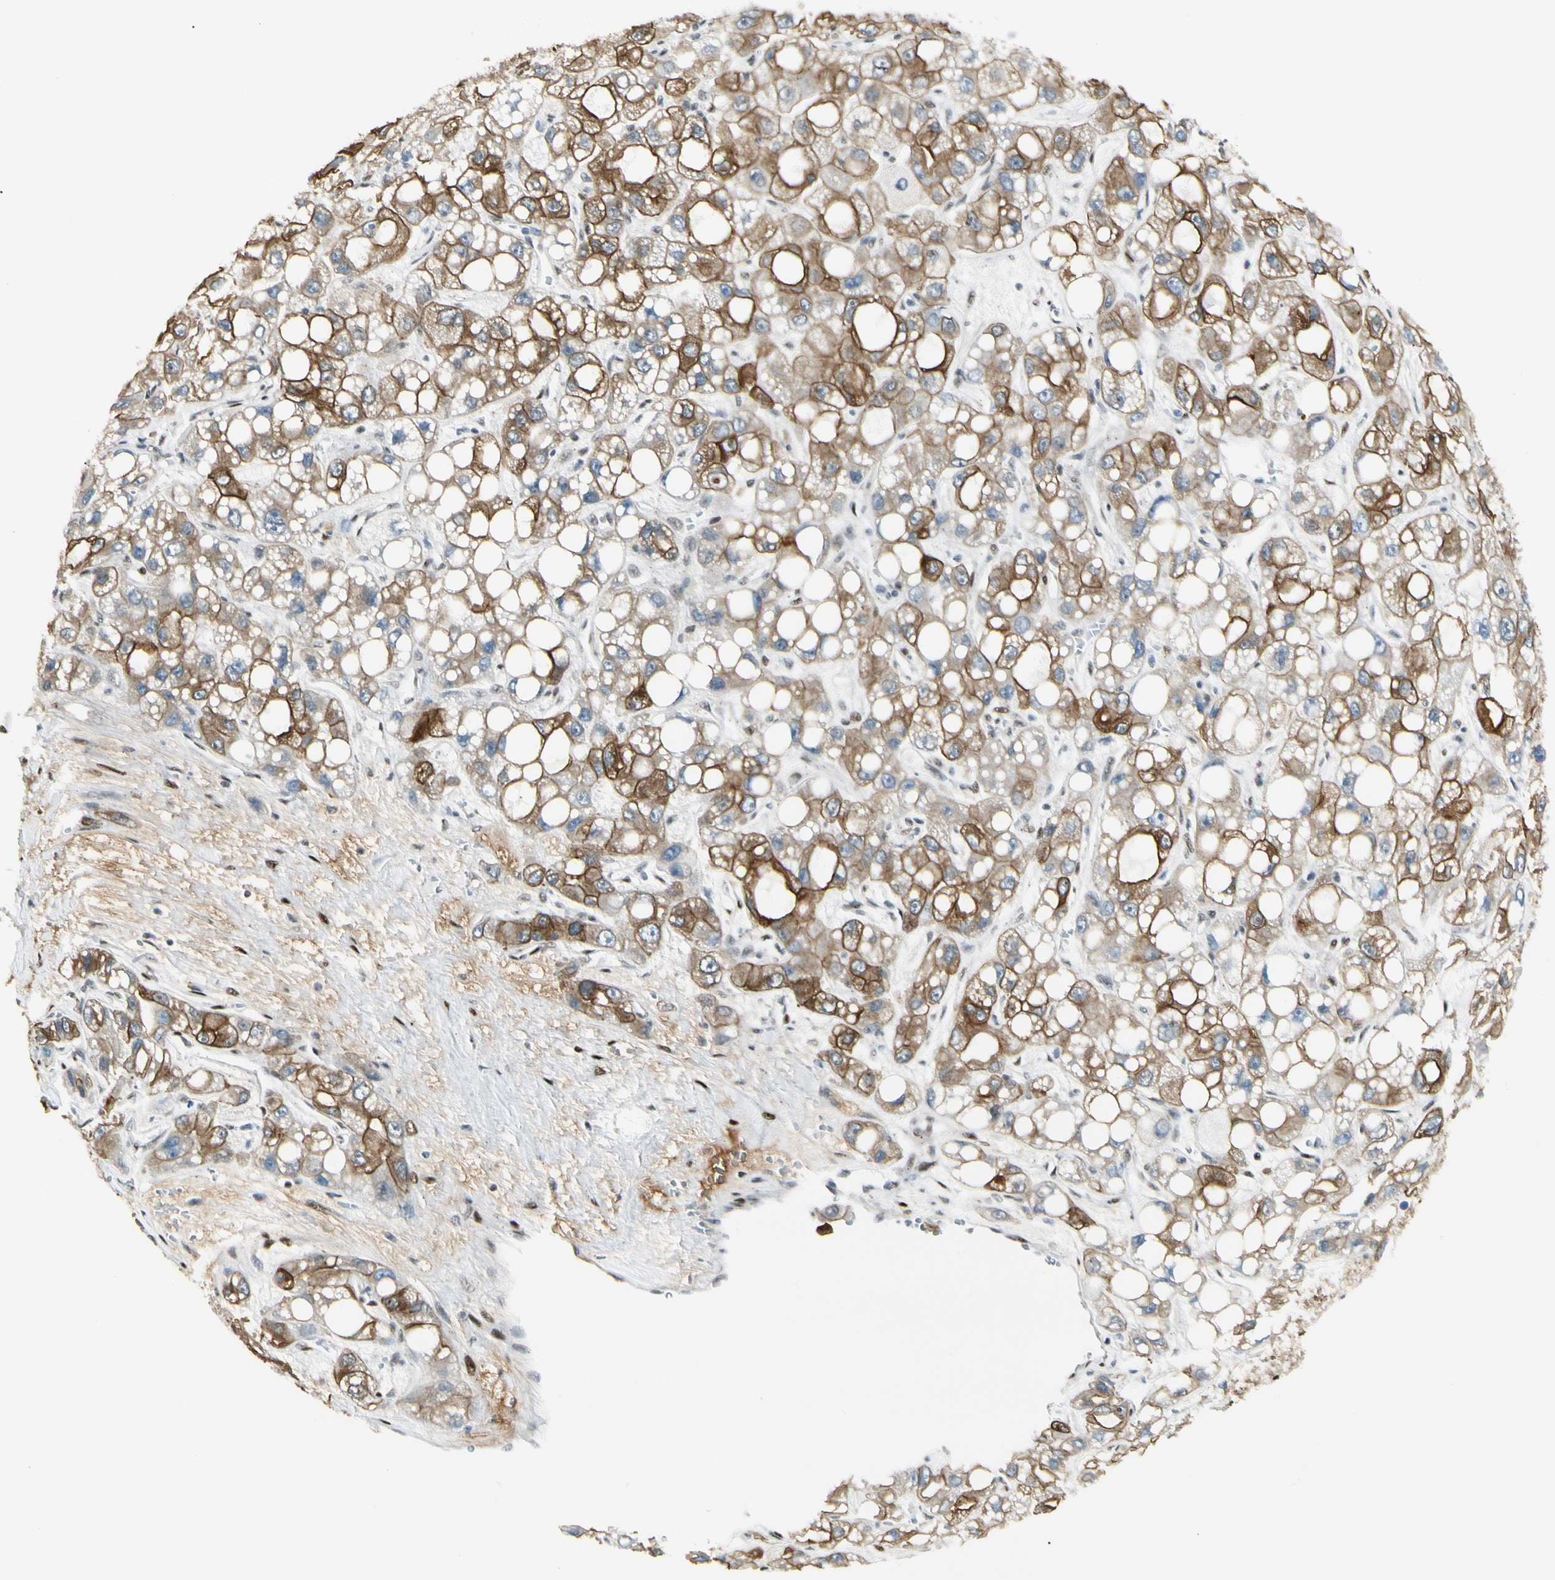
{"staining": {"intensity": "strong", "quantity": ">75%", "location": "cytoplasmic/membranous"}, "tissue": "liver cancer", "cell_type": "Tumor cells", "image_type": "cancer", "snomed": [{"axis": "morphology", "description": "Carcinoma, Hepatocellular, NOS"}, {"axis": "topography", "description": "Liver"}], "caption": "Tumor cells demonstrate high levels of strong cytoplasmic/membranous expression in approximately >75% of cells in liver cancer (hepatocellular carcinoma).", "gene": "ATXN1", "patient": {"sex": "male", "age": 55}}